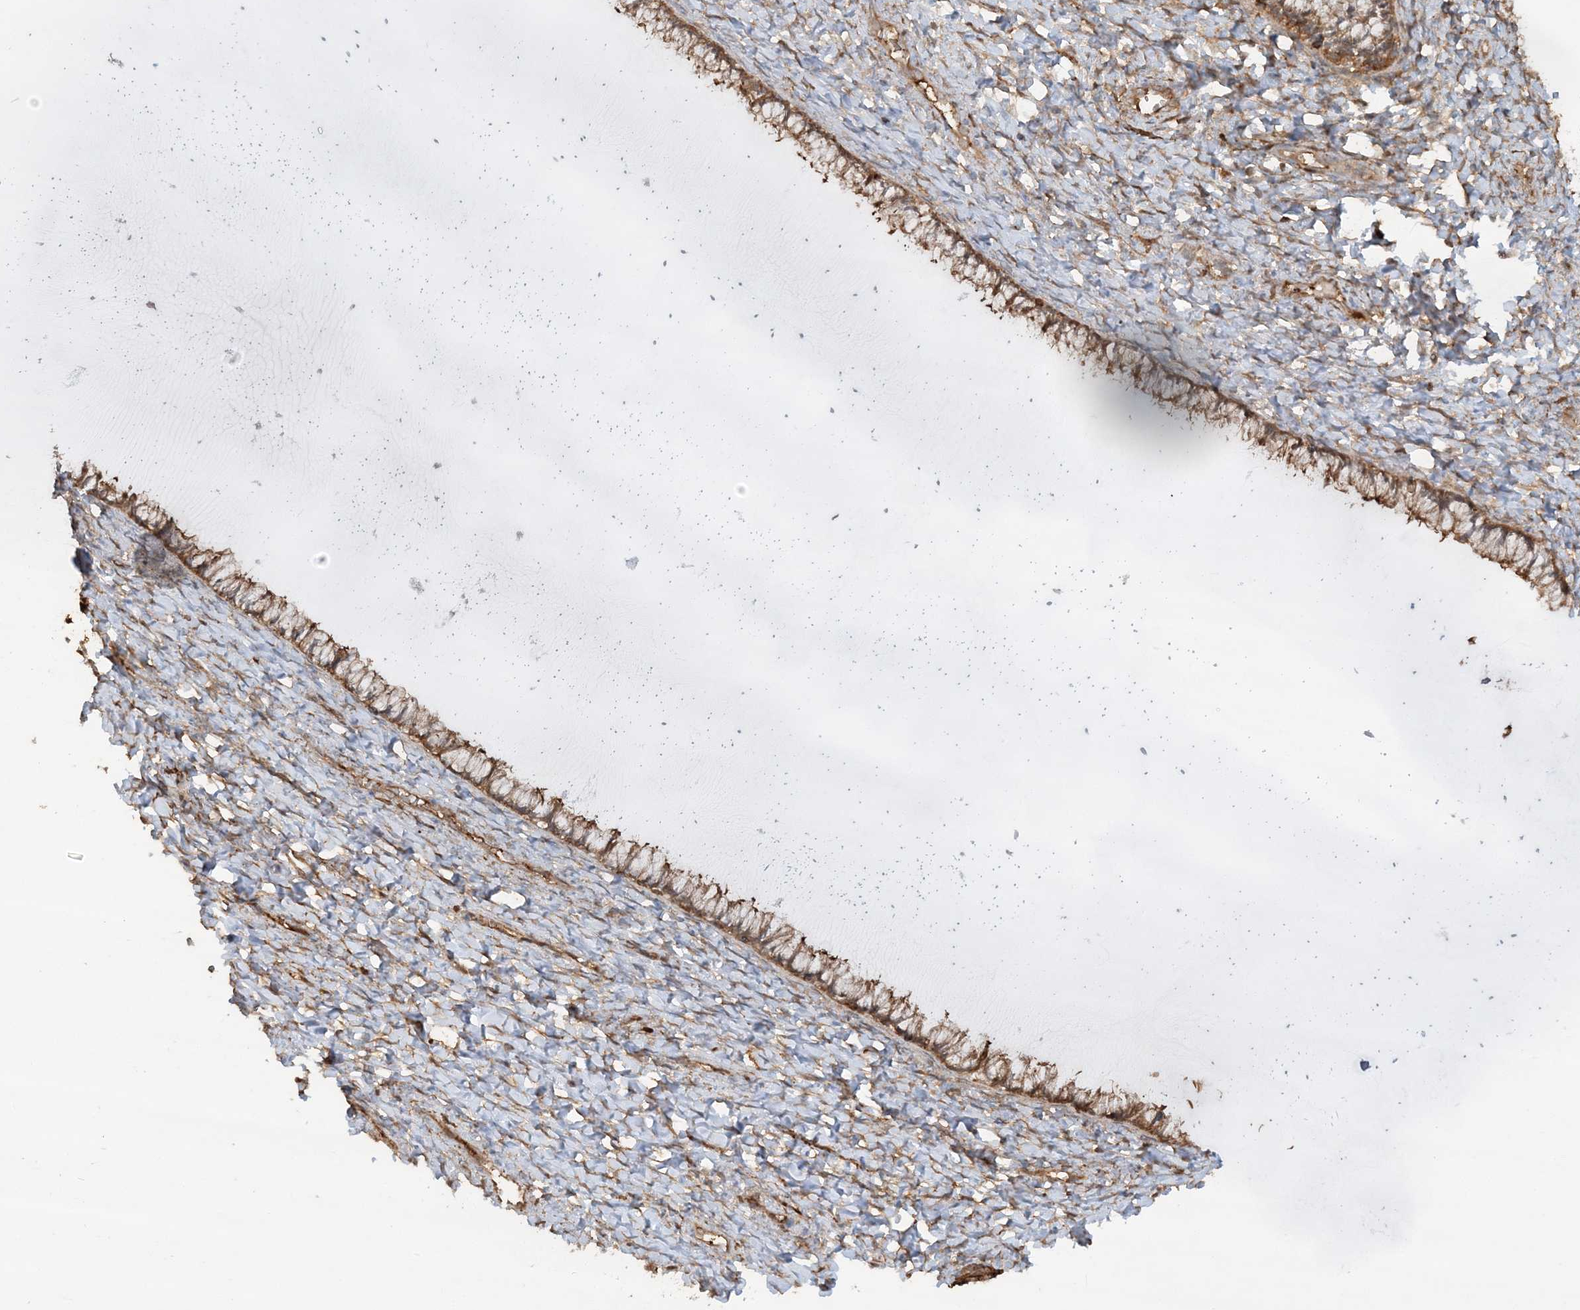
{"staining": {"intensity": "moderate", "quantity": "25%-75%", "location": "cytoplasmic/membranous"}, "tissue": "cervix", "cell_type": "Glandular cells", "image_type": "normal", "snomed": [{"axis": "morphology", "description": "Normal tissue, NOS"}, {"axis": "morphology", "description": "Adenocarcinoma, NOS"}, {"axis": "topography", "description": "Cervix"}], "caption": "Immunohistochemistry (IHC) of normal human cervix reveals medium levels of moderate cytoplasmic/membranous expression in approximately 25%-75% of glandular cells.", "gene": "DSTN", "patient": {"sex": "female", "age": 29}}